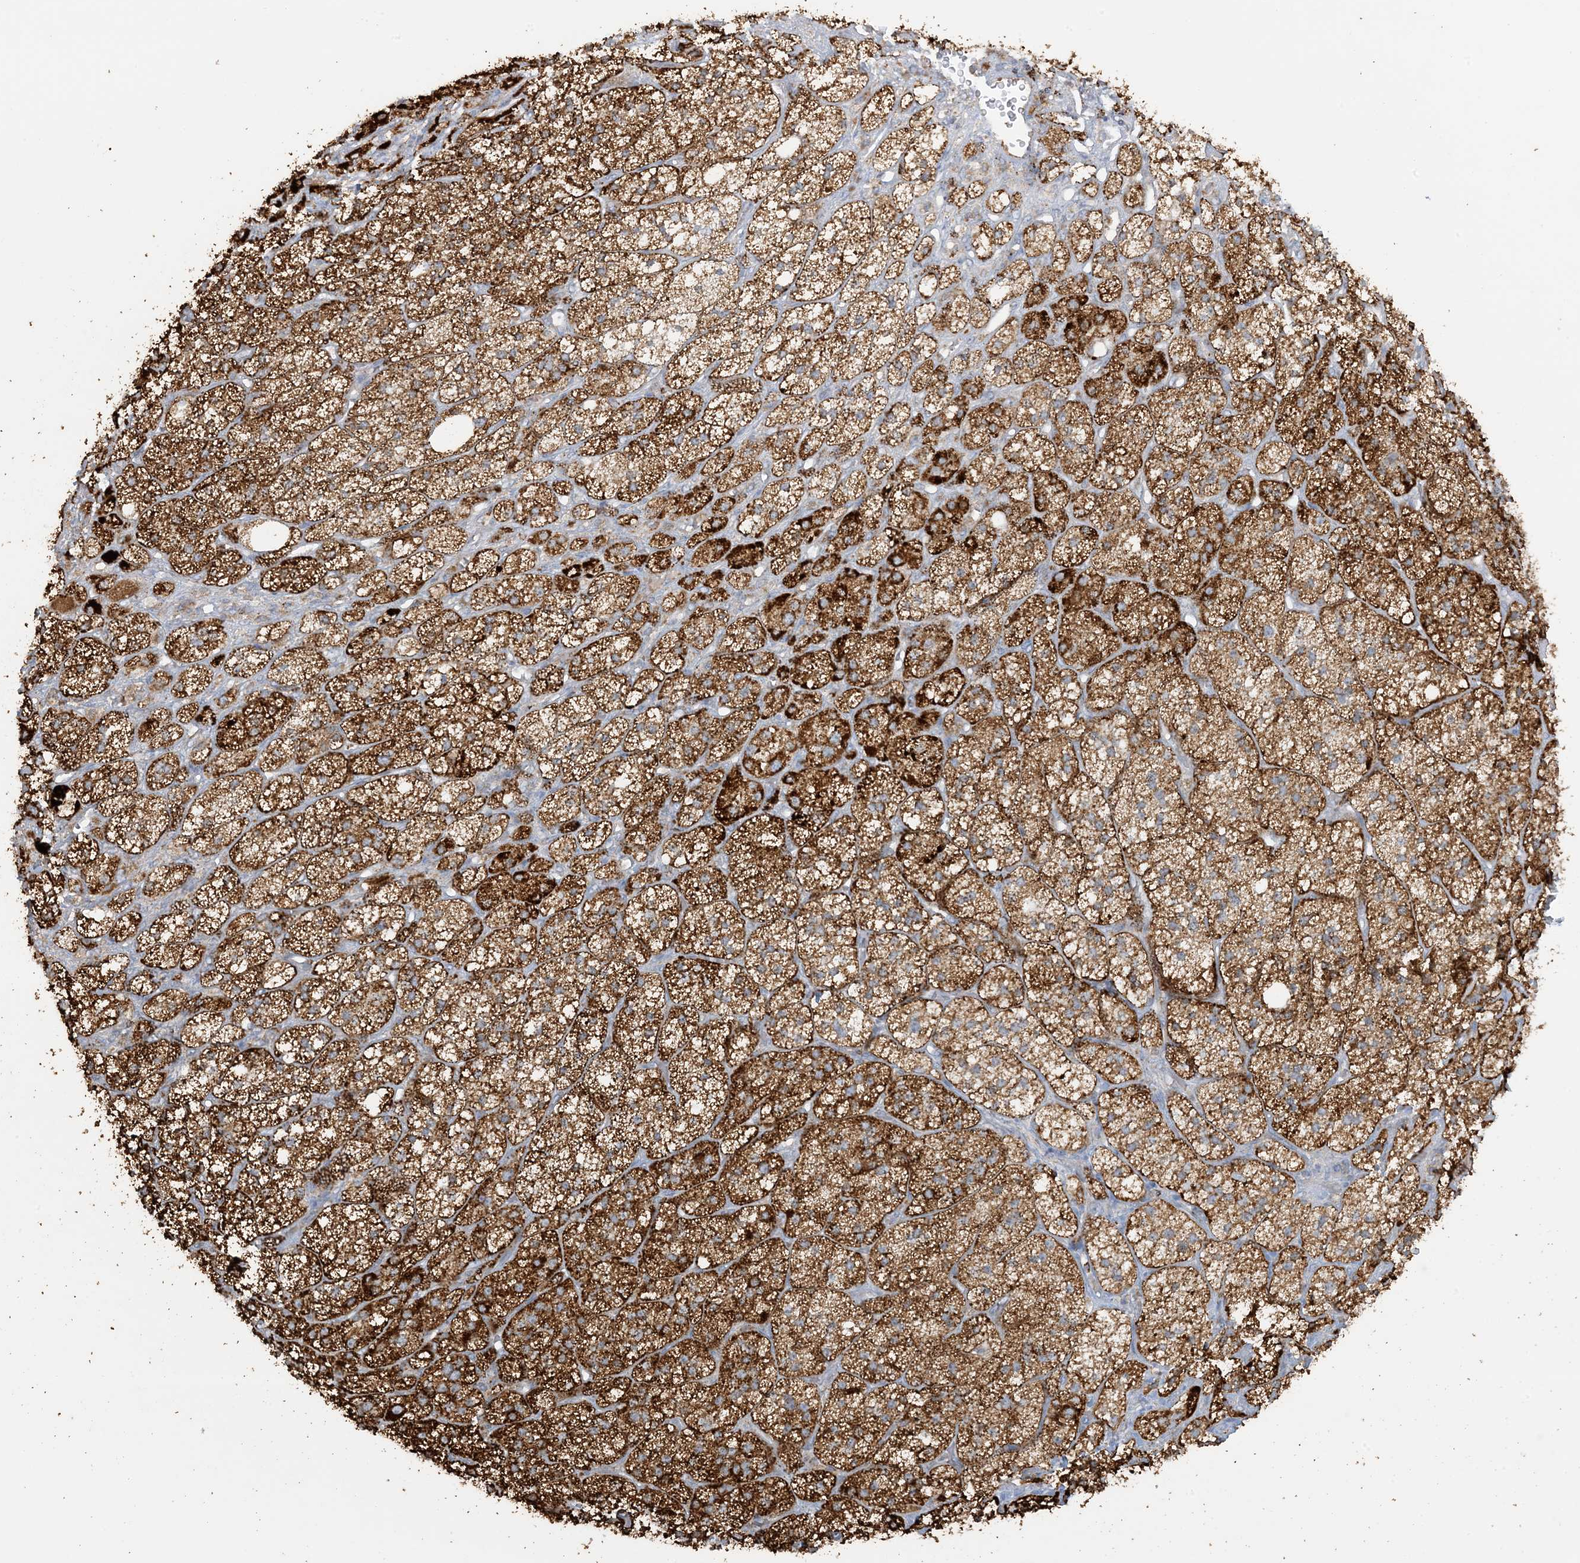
{"staining": {"intensity": "strong", "quantity": ">75%", "location": "cytoplasmic/membranous"}, "tissue": "adrenal gland", "cell_type": "Glandular cells", "image_type": "normal", "snomed": [{"axis": "morphology", "description": "Normal tissue, NOS"}, {"axis": "topography", "description": "Adrenal gland"}], "caption": "Immunohistochemistry image of normal adrenal gland stained for a protein (brown), which displays high levels of strong cytoplasmic/membranous staining in about >75% of glandular cells.", "gene": "AGA", "patient": {"sex": "male", "age": 61}}